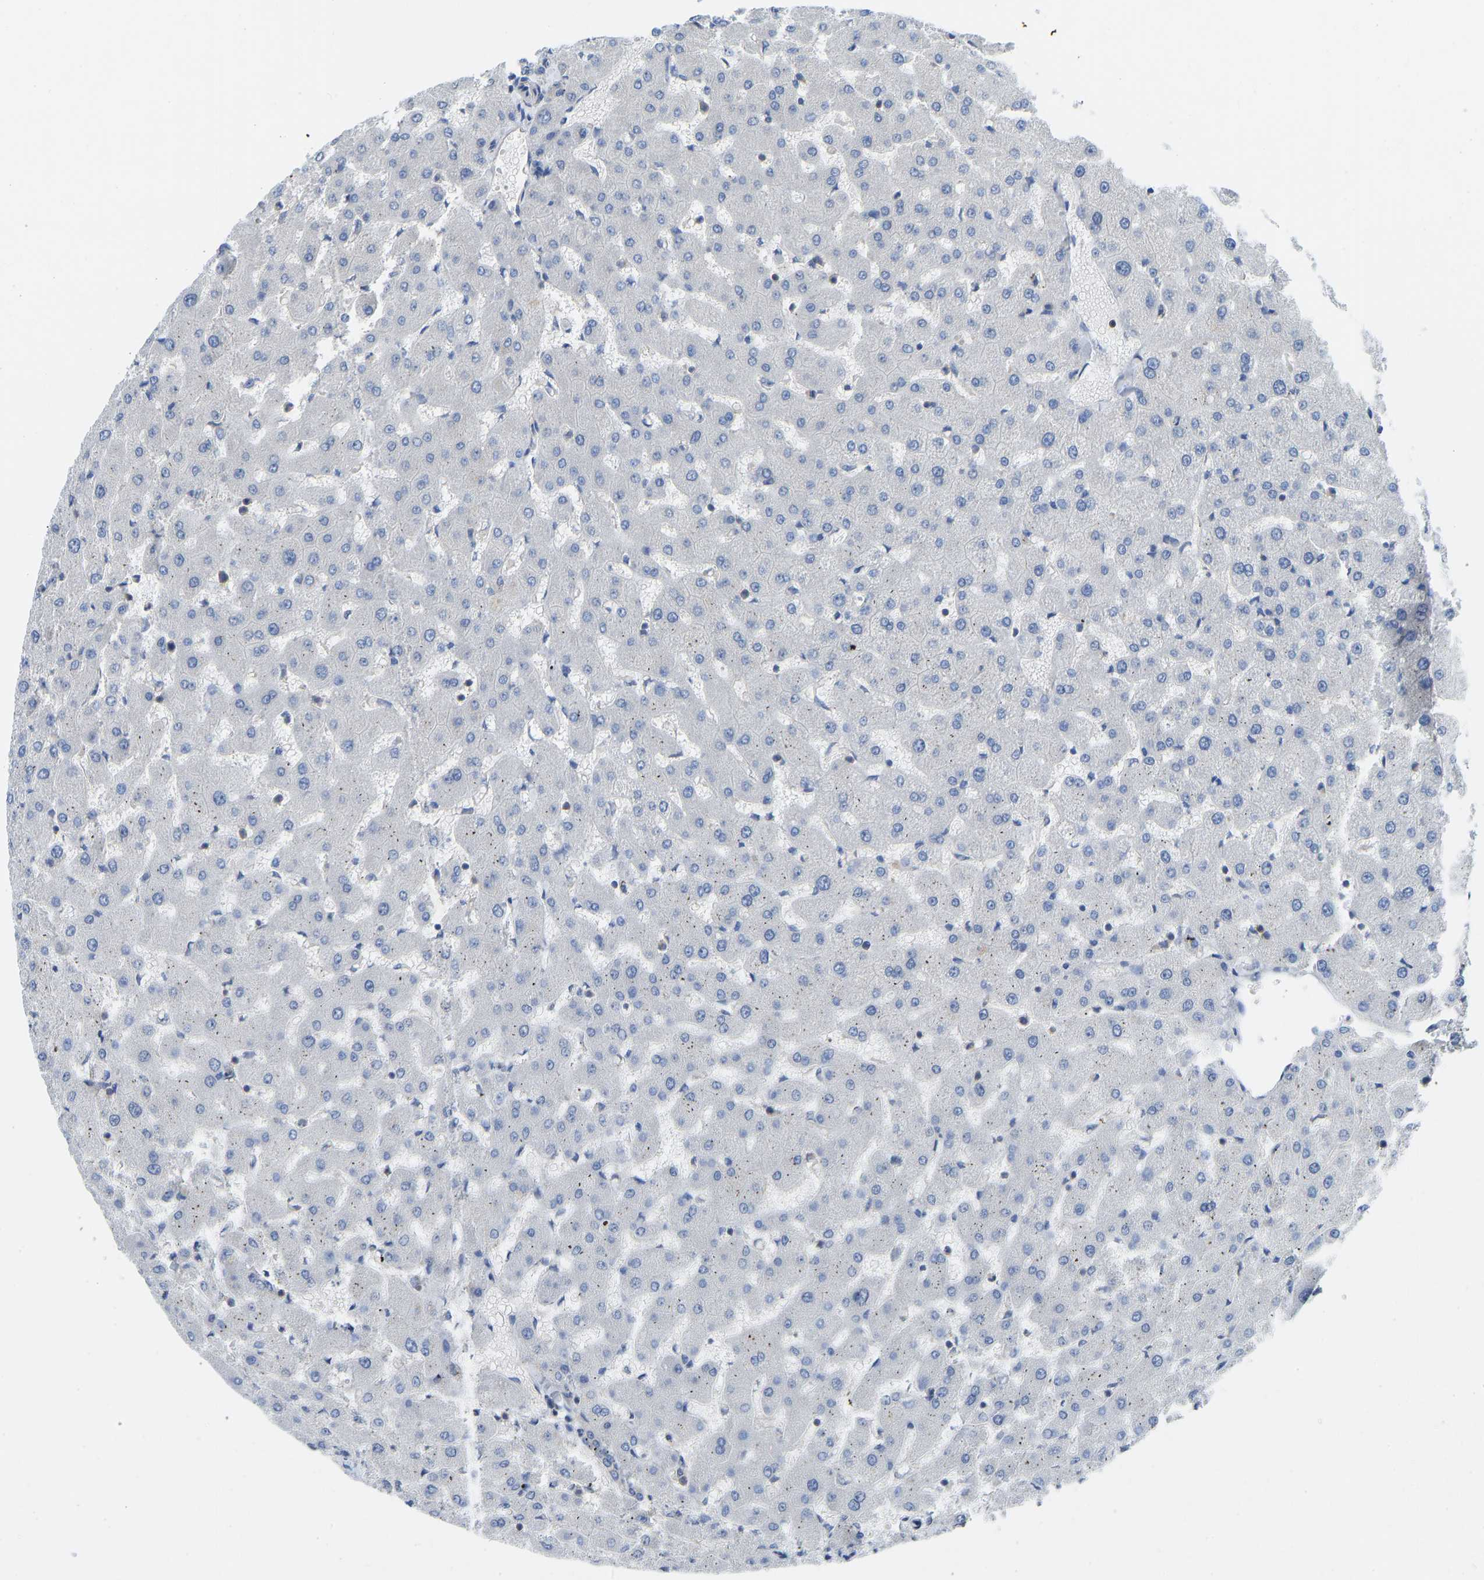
{"staining": {"intensity": "negative", "quantity": "none", "location": "none"}, "tissue": "liver", "cell_type": "Cholangiocytes", "image_type": "normal", "snomed": [{"axis": "morphology", "description": "Normal tissue, NOS"}, {"axis": "topography", "description": "Liver"}], "caption": "Liver stained for a protein using IHC exhibits no positivity cholangiocytes.", "gene": "PPP3CA", "patient": {"sex": "female", "age": 63}}